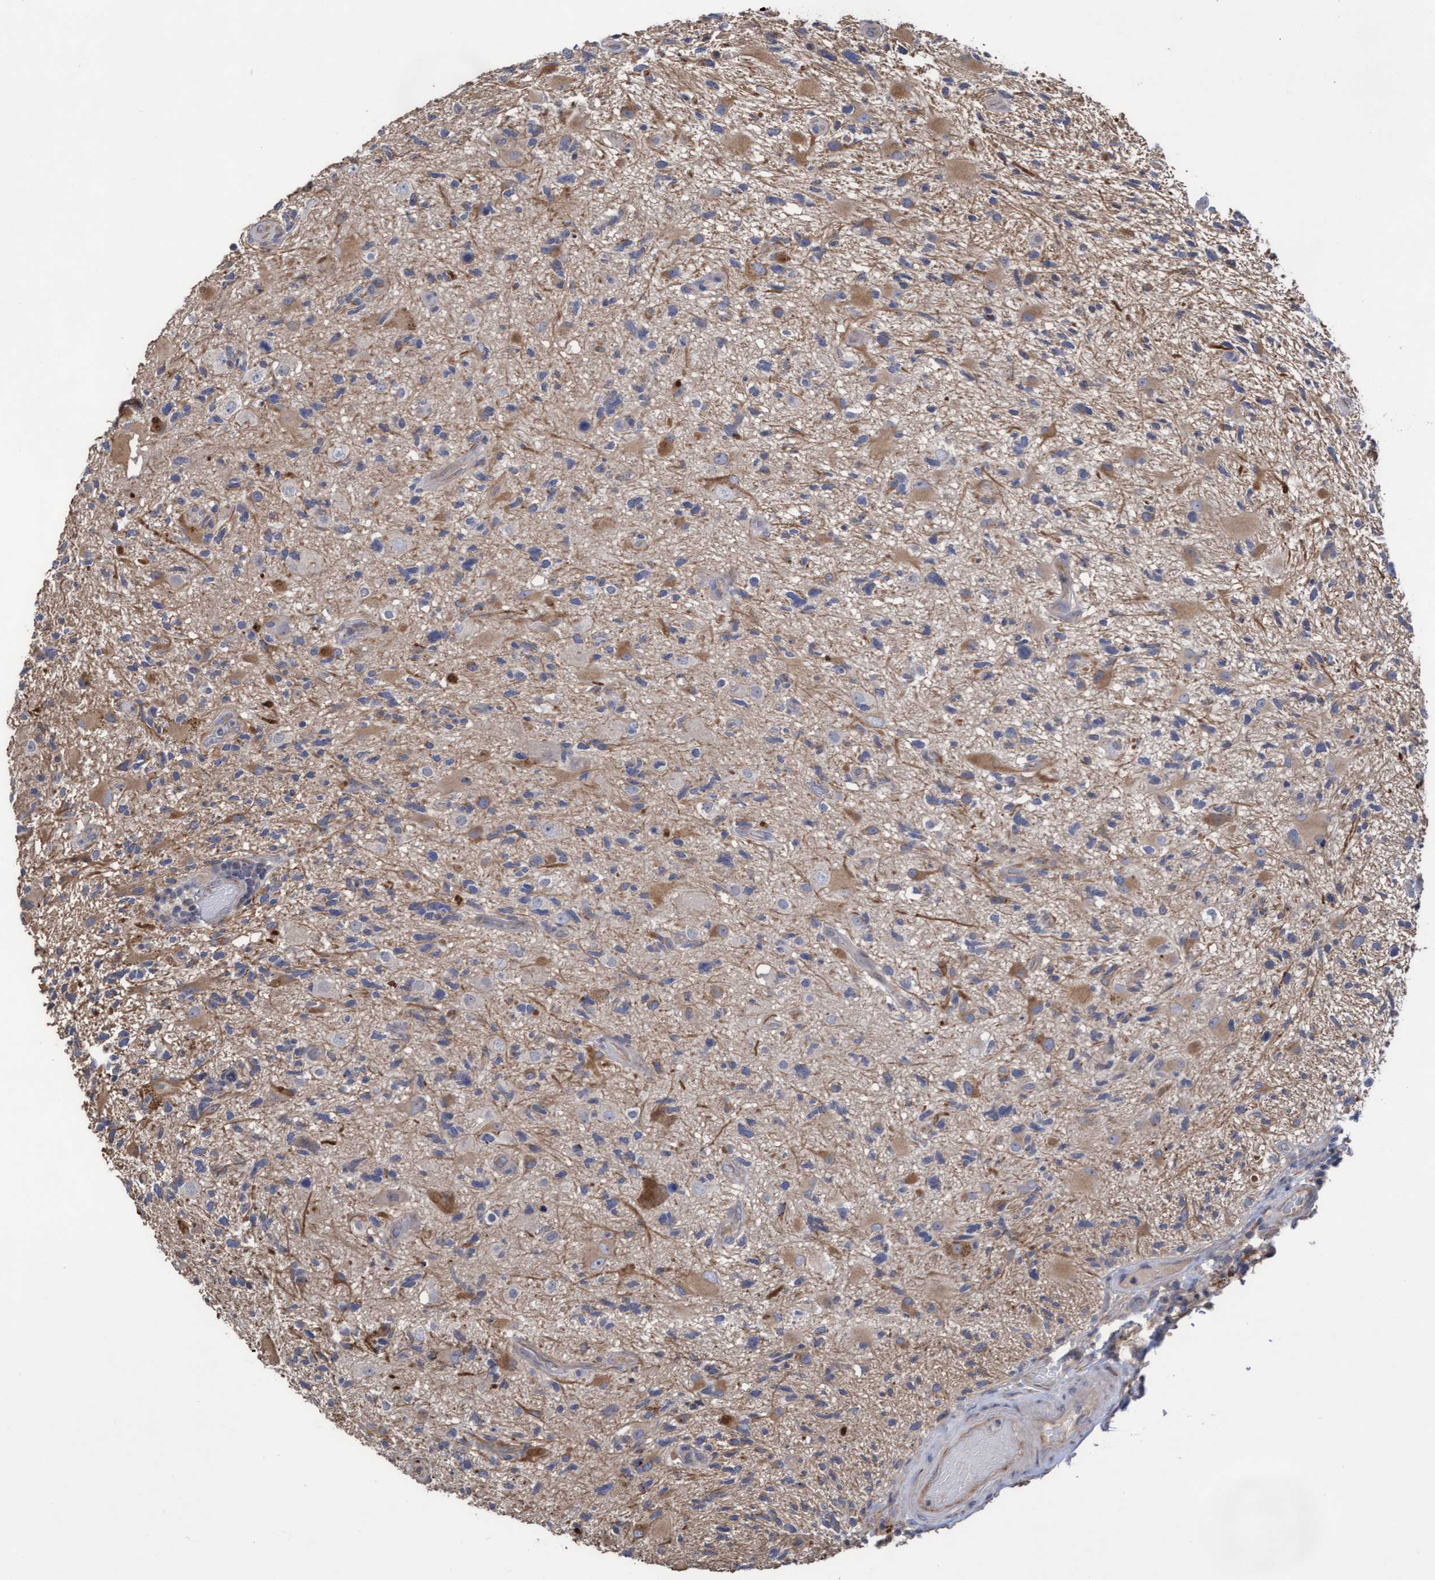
{"staining": {"intensity": "moderate", "quantity": "<25%", "location": "cytoplasmic/membranous"}, "tissue": "glioma", "cell_type": "Tumor cells", "image_type": "cancer", "snomed": [{"axis": "morphology", "description": "Glioma, malignant, High grade"}, {"axis": "topography", "description": "Brain"}], "caption": "The image displays a brown stain indicating the presence of a protein in the cytoplasmic/membranous of tumor cells in high-grade glioma (malignant).", "gene": "KRT24", "patient": {"sex": "male", "age": 33}}